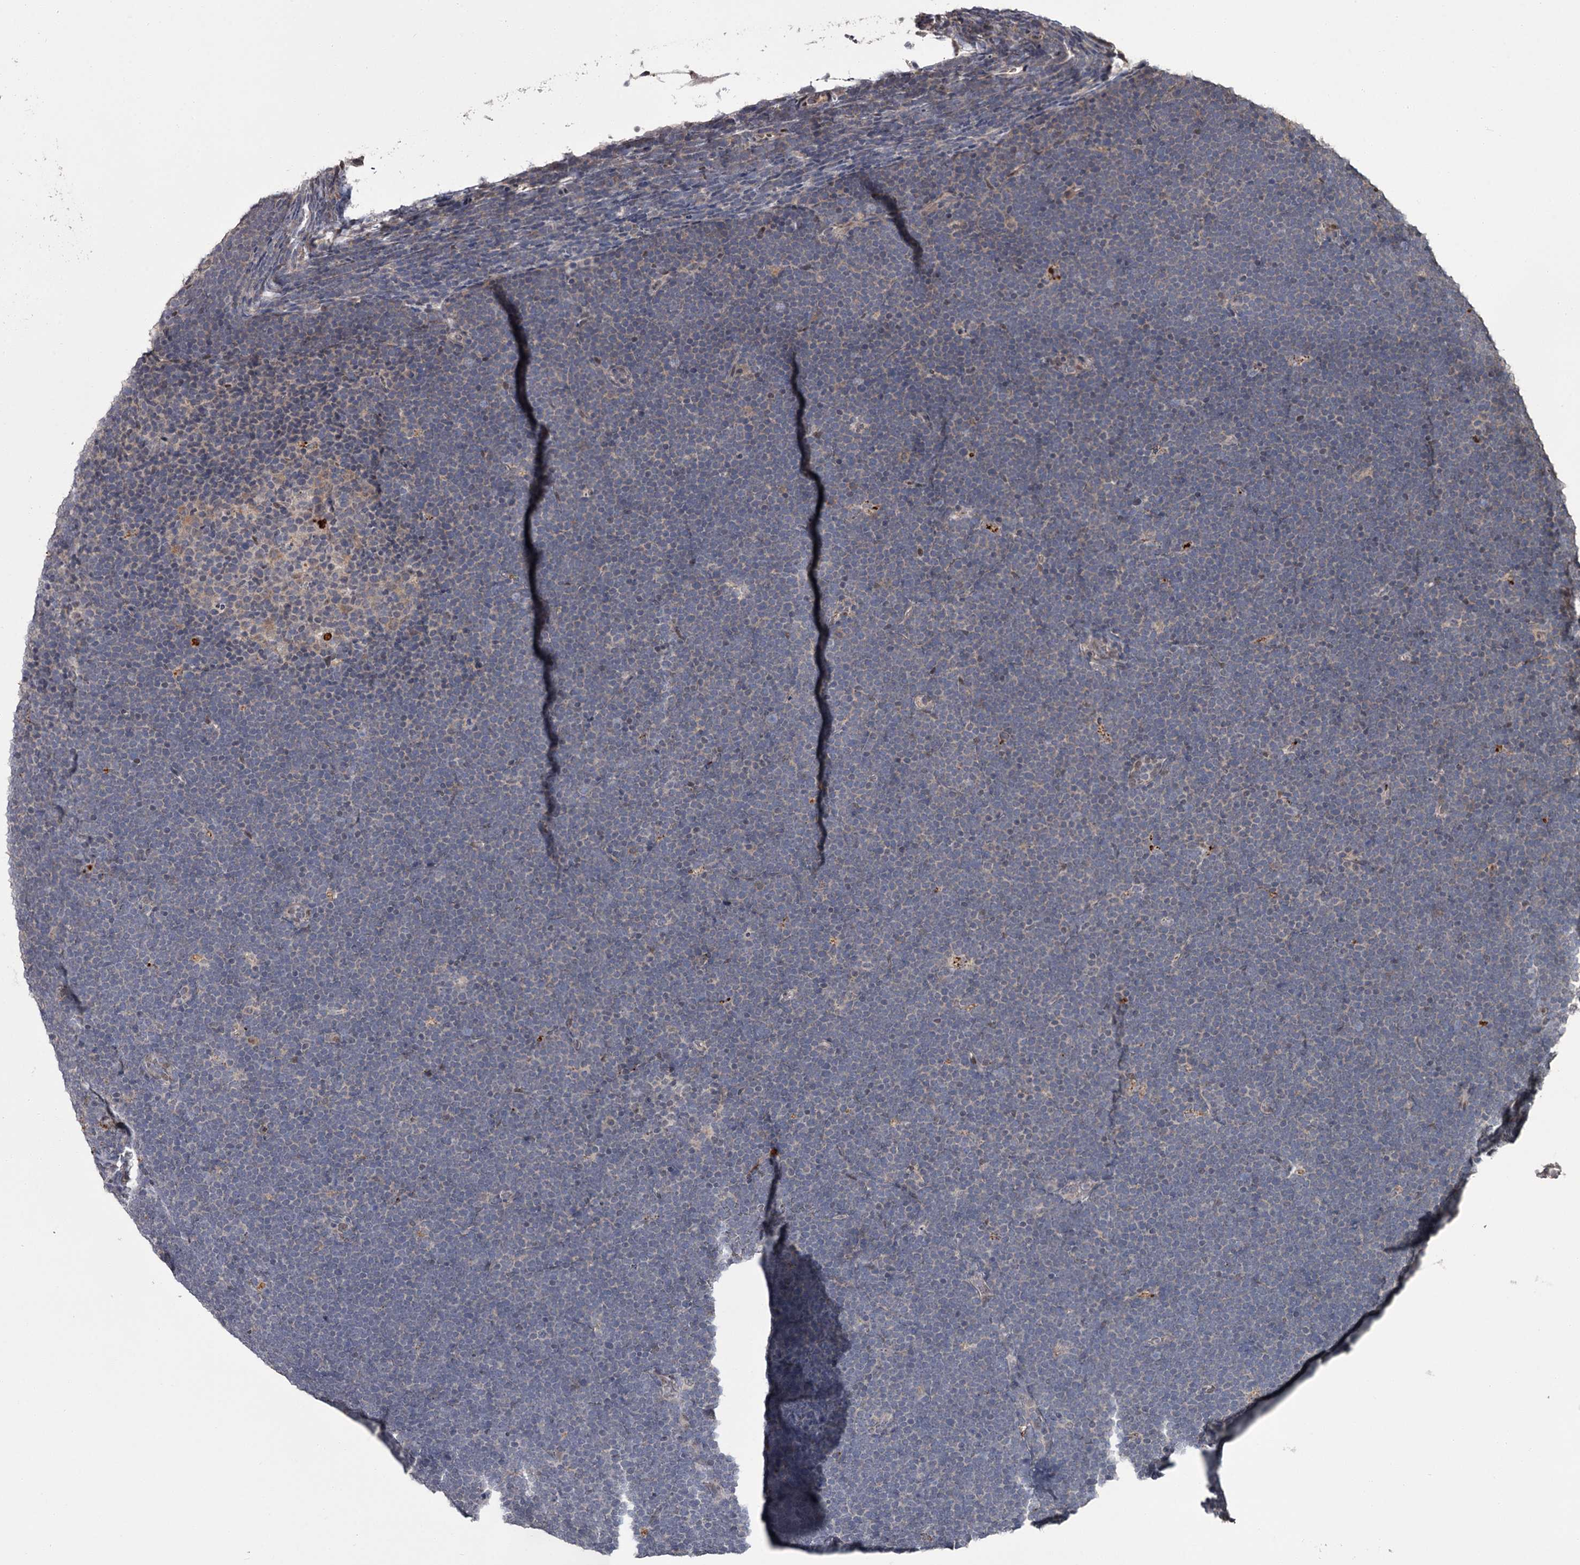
{"staining": {"intensity": "negative", "quantity": "none", "location": "none"}, "tissue": "lymphoma", "cell_type": "Tumor cells", "image_type": "cancer", "snomed": [{"axis": "morphology", "description": "Malignant lymphoma, non-Hodgkin's type, High grade"}, {"axis": "topography", "description": "Lymph node"}], "caption": "Protein analysis of lymphoma shows no significant expression in tumor cells.", "gene": "PRPF40B", "patient": {"sex": "male", "age": 13}}